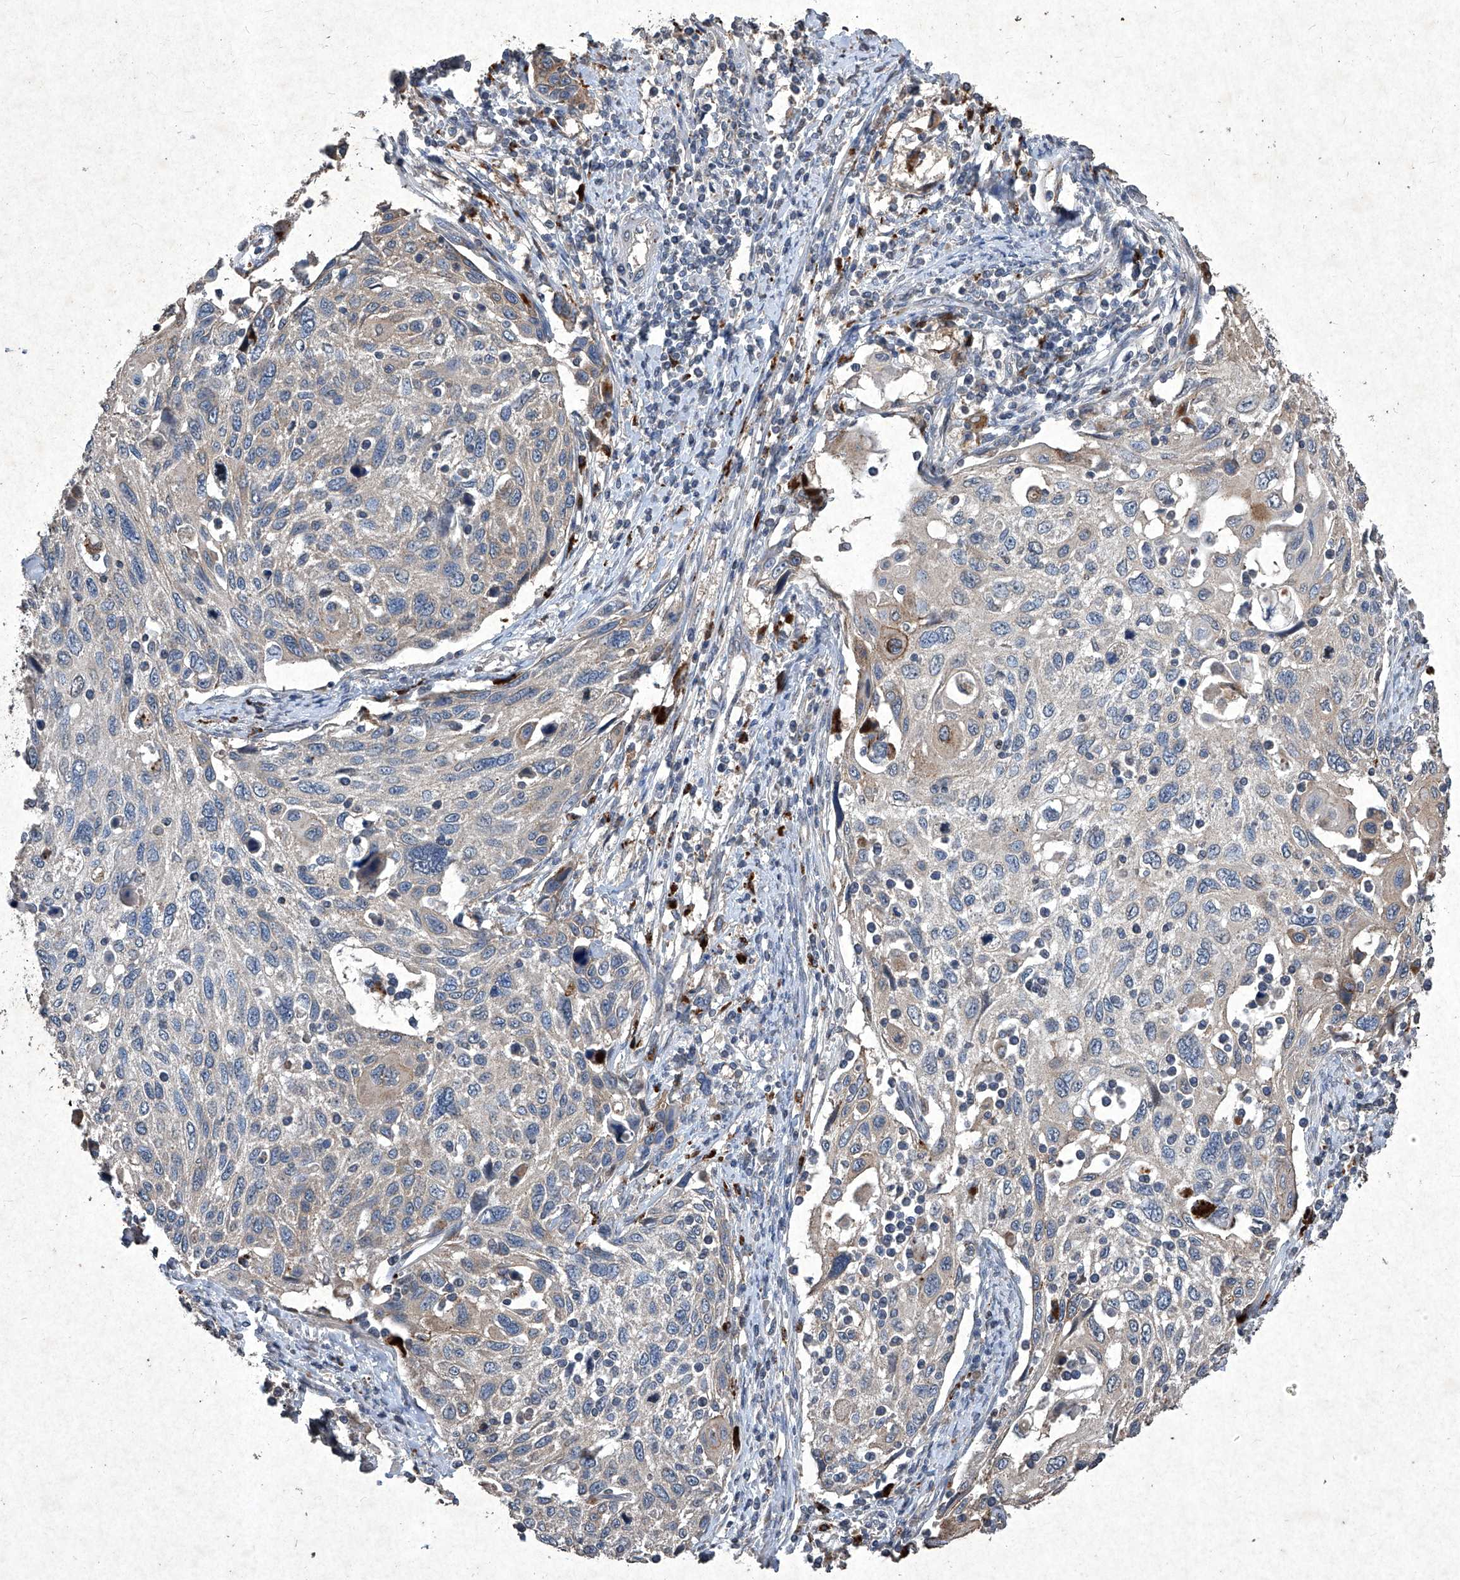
{"staining": {"intensity": "weak", "quantity": "<25%", "location": "cytoplasmic/membranous"}, "tissue": "cervical cancer", "cell_type": "Tumor cells", "image_type": "cancer", "snomed": [{"axis": "morphology", "description": "Squamous cell carcinoma, NOS"}, {"axis": "topography", "description": "Cervix"}], "caption": "High power microscopy photomicrograph of an immunohistochemistry (IHC) image of squamous cell carcinoma (cervical), revealing no significant expression in tumor cells.", "gene": "MED16", "patient": {"sex": "female", "age": 70}}